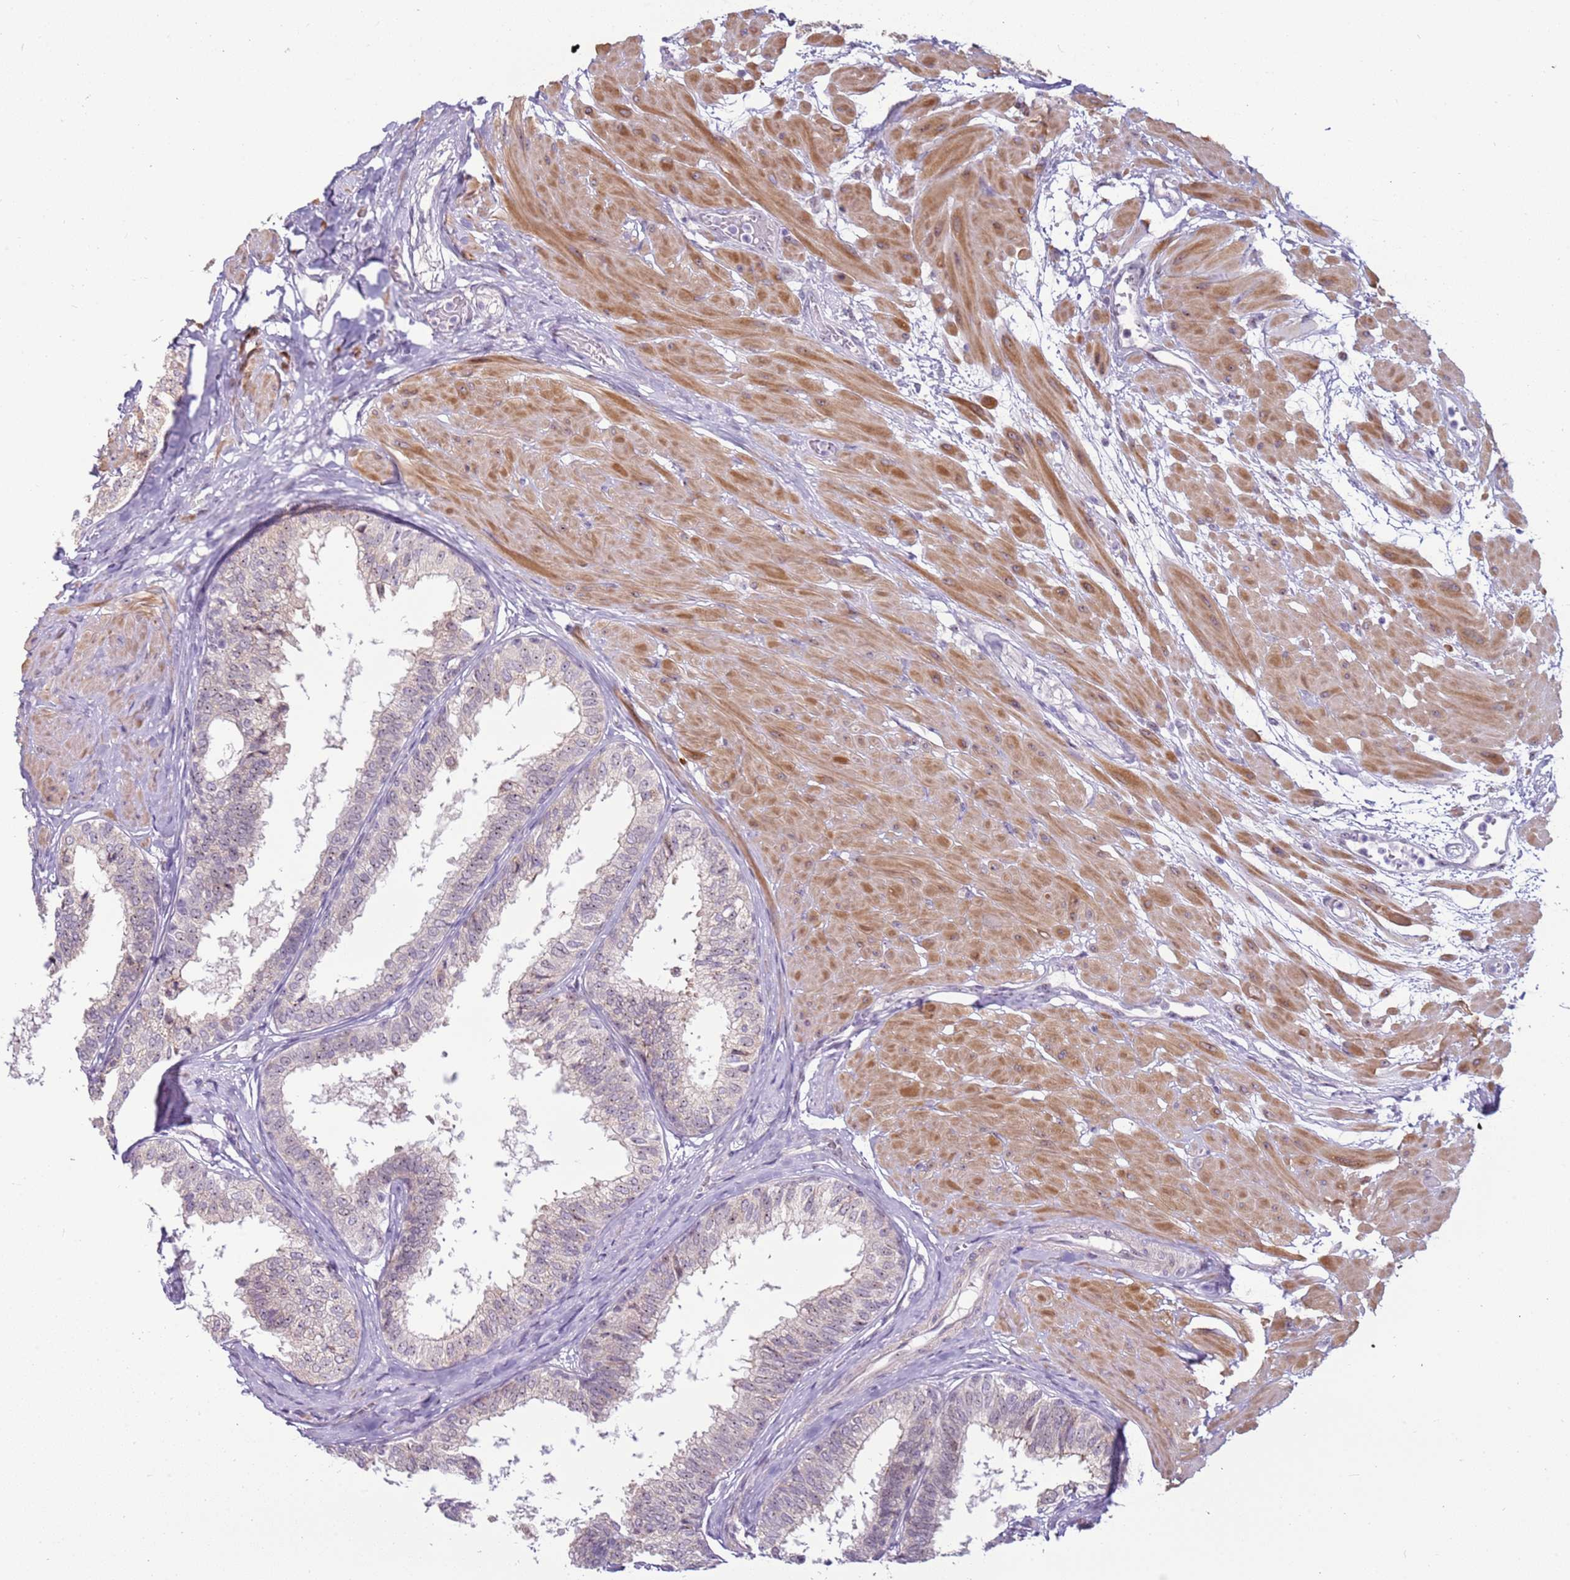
{"staining": {"intensity": "negative", "quantity": "none", "location": "none"}, "tissue": "prostate", "cell_type": "Glandular cells", "image_type": "normal", "snomed": [{"axis": "morphology", "description": "Normal tissue, NOS"}, {"axis": "topography", "description": "Prostate"}], "caption": "Immunohistochemistry photomicrograph of benign prostate: prostate stained with DAB displays no significant protein staining in glandular cells.", "gene": "UCMA", "patient": {"sex": "male", "age": 48}}